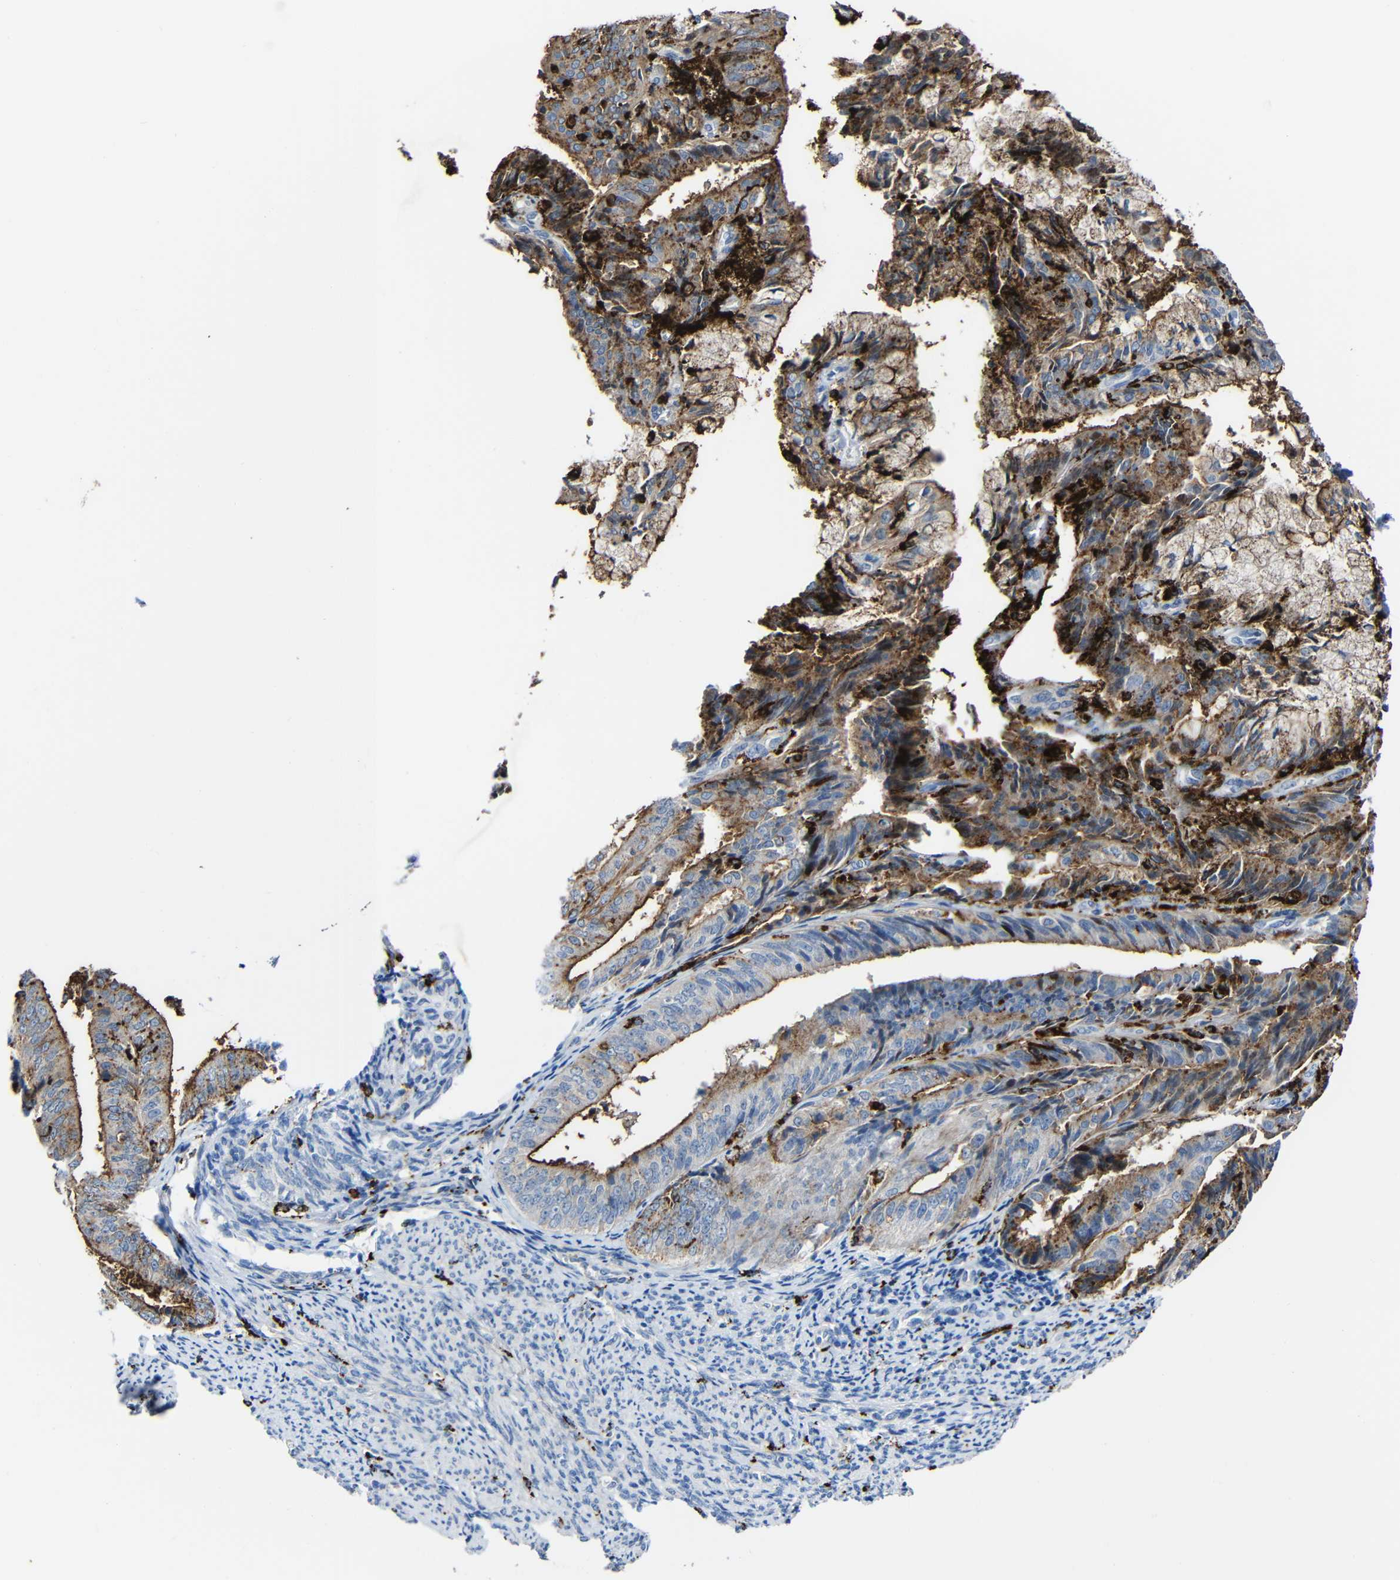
{"staining": {"intensity": "strong", "quantity": ">75%", "location": "cytoplasmic/membranous"}, "tissue": "endometrial cancer", "cell_type": "Tumor cells", "image_type": "cancer", "snomed": [{"axis": "morphology", "description": "Adenocarcinoma, NOS"}, {"axis": "topography", "description": "Endometrium"}], "caption": "Protein staining by immunohistochemistry (IHC) displays strong cytoplasmic/membranous staining in approximately >75% of tumor cells in endometrial cancer.", "gene": "HLA-DMA", "patient": {"sex": "female", "age": 63}}